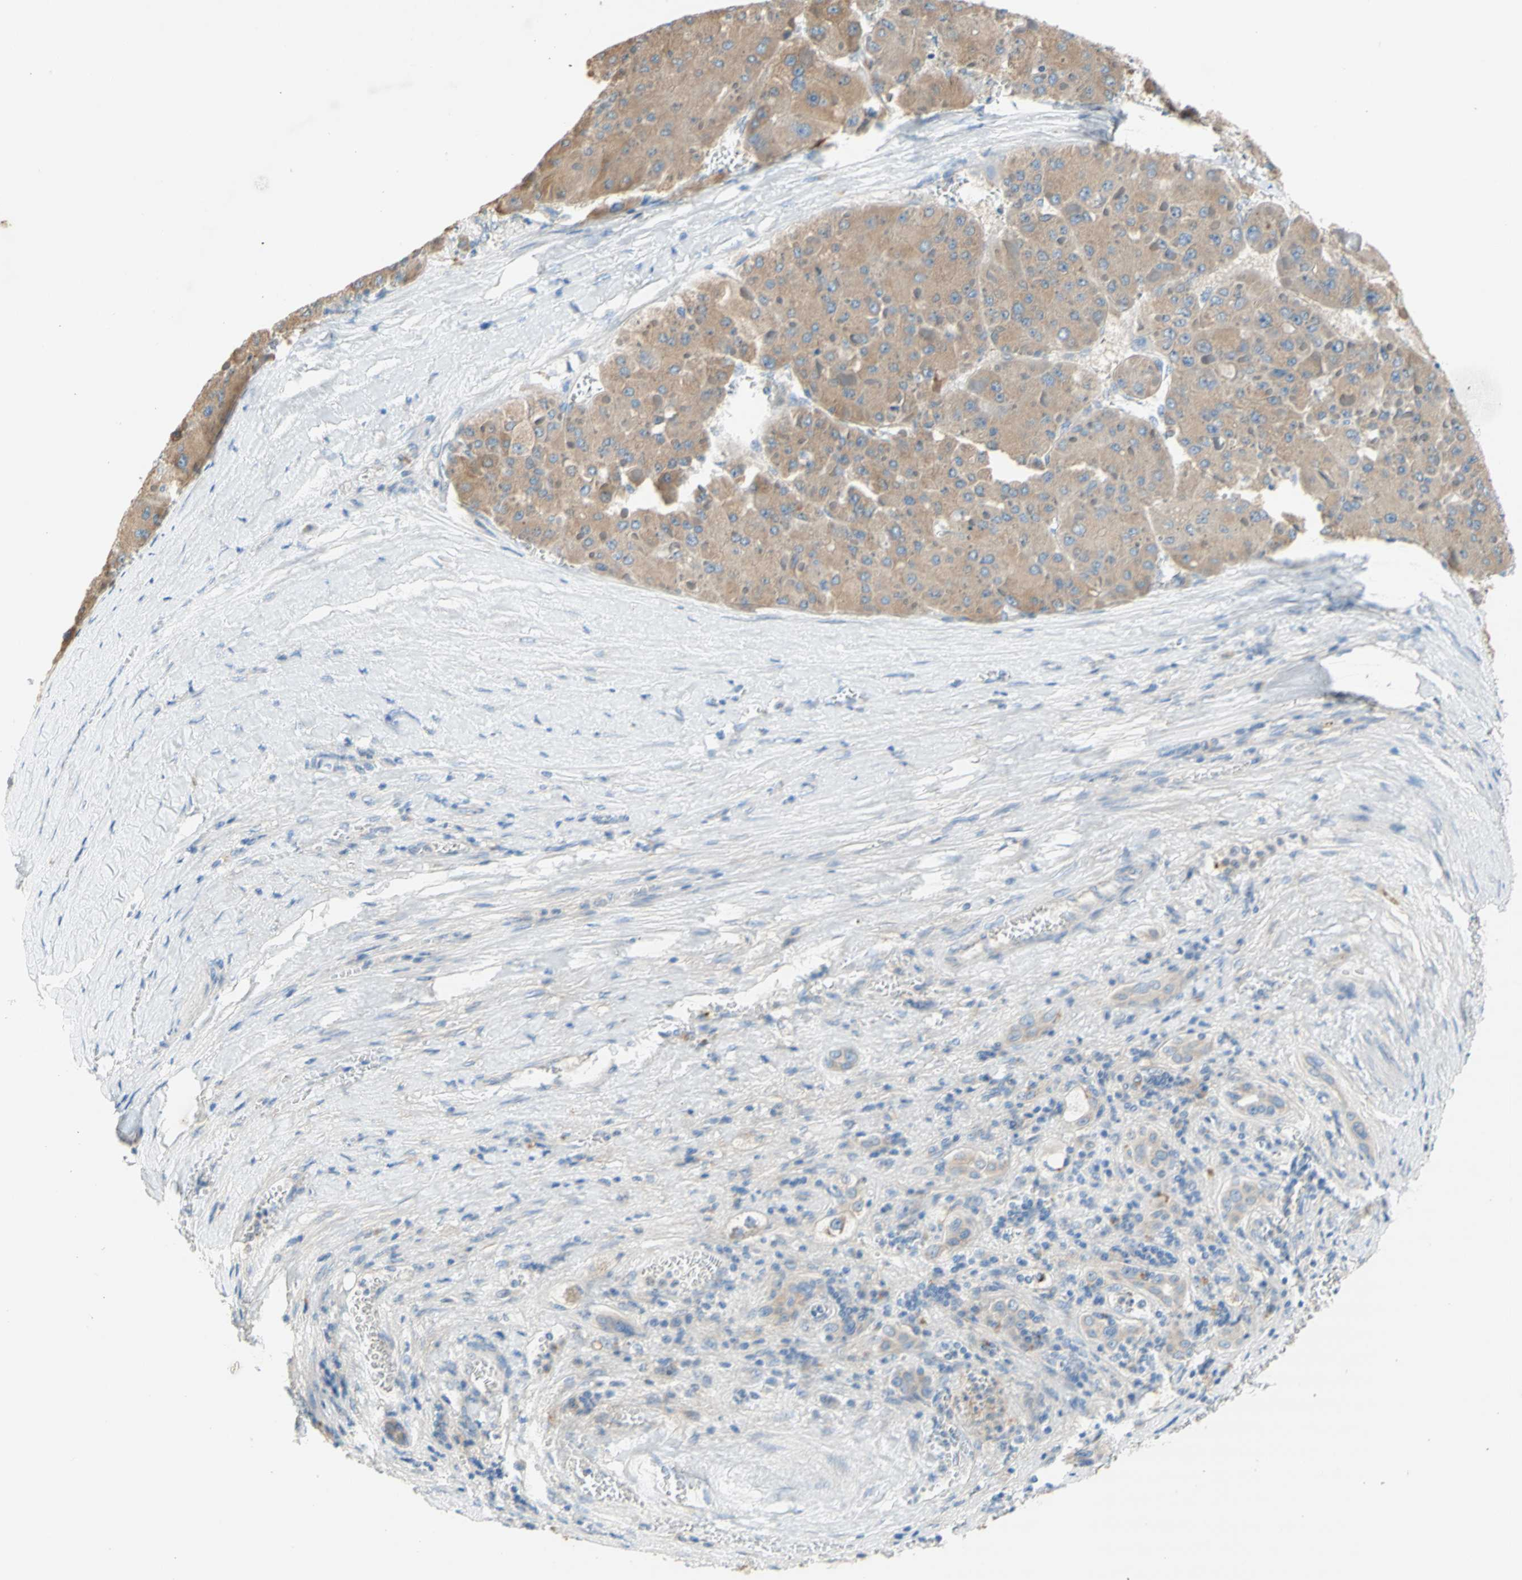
{"staining": {"intensity": "weak", "quantity": ">75%", "location": "cytoplasmic/membranous"}, "tissue": "liver cancer", "cell_type": "Tumor cells", "image_type": "cancer", "snomed": [{"axis": "morphology", "description": "Carcinoma, Hepatocellular, NOS"}, {"axis": "topography", "description": "Liver"}], "caption": "Immunohistochemistry (IHC) micrograph of liver cancer stained for a protein (brown), which displays low levels of weak cytoplasmic/membranous expression in approximately >75% of tumor cells.", "gene": "F3", "patient": {"sex": "female", "age": 73}}